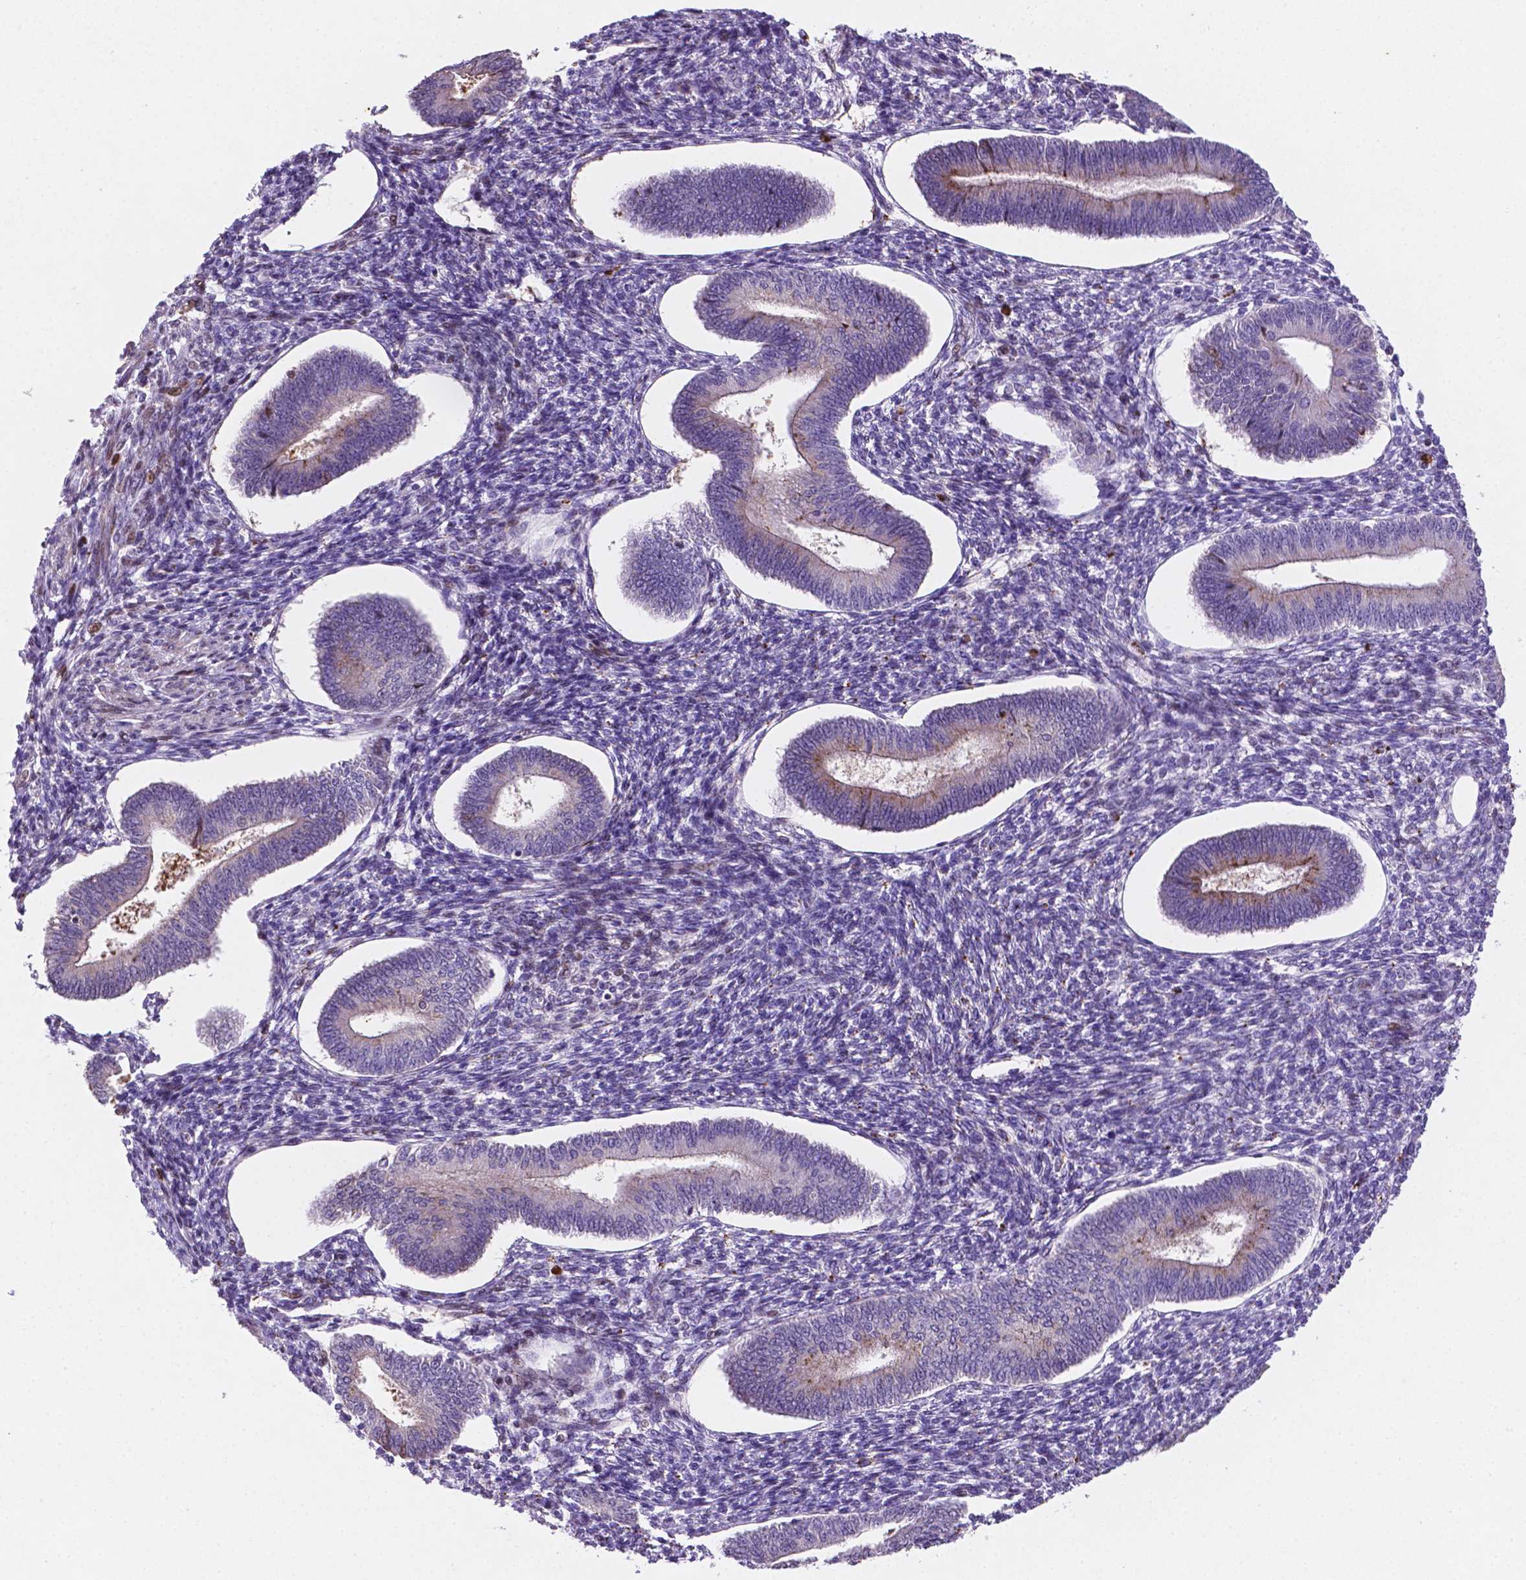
{"staining": {"intensity": "moderate", "quantity": "<25%", "location": "nuclear"}, "tissue": "endometrium", "cell_type": "Cells in endometrial stroma", "image_type": "normal", "snomed": [{"axis": "morphology", "description": "Normal tissue, NOS"}, {"axis": "topography", "description": "Endometrium"}], "caption": "Endometrium was stained to show a protein in brown. There is low levels of moderate nuclear expression in approximately <25% of cells in endometrial stroma. The staining was performed using DAB, with brown indicating positive protein expression. Nuclei are stained blue with hematoxylin.", "gene": "TM4SF20", "patient": {"sex": "female", "age": 42}}